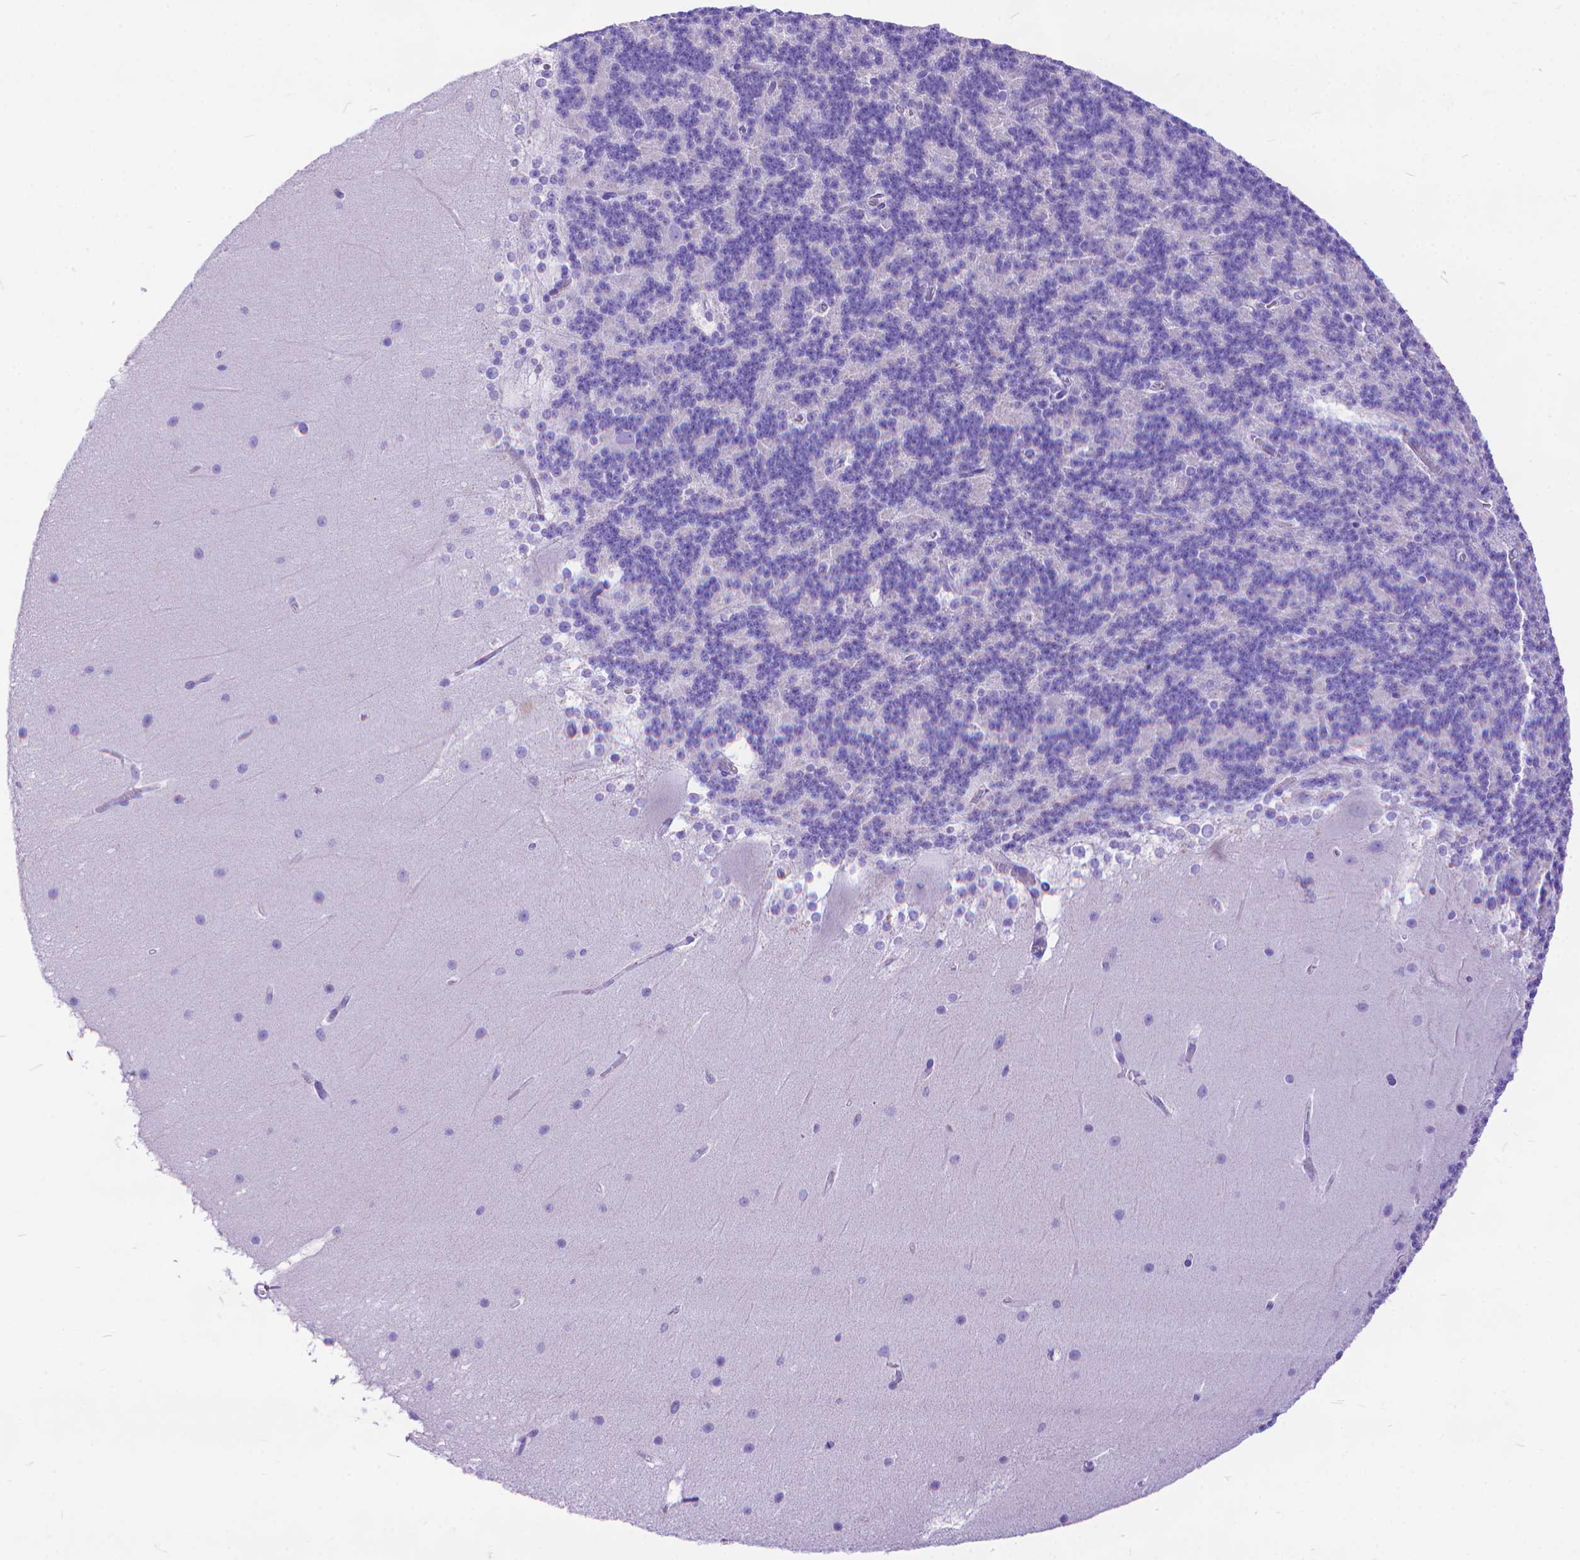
{"staining": {"intensity": "negative", "quantity": "none", "location": "none"}, "tissue": "cerebellum", "cell_type": "Cells in granular layer", "image_type": "normal", "snomed": [{"axis": "morphology", "description": "Normal tissue, NOS"}, {"axis": "topography", "description": "Cerebellum"}], "caption": "Immunohistochemical staining of unremarkable cerebellum demonstrates no significant expression in cells in granular layer.", "gene": "DHRS2", "patient": {"sex": "female", "age": 19}}